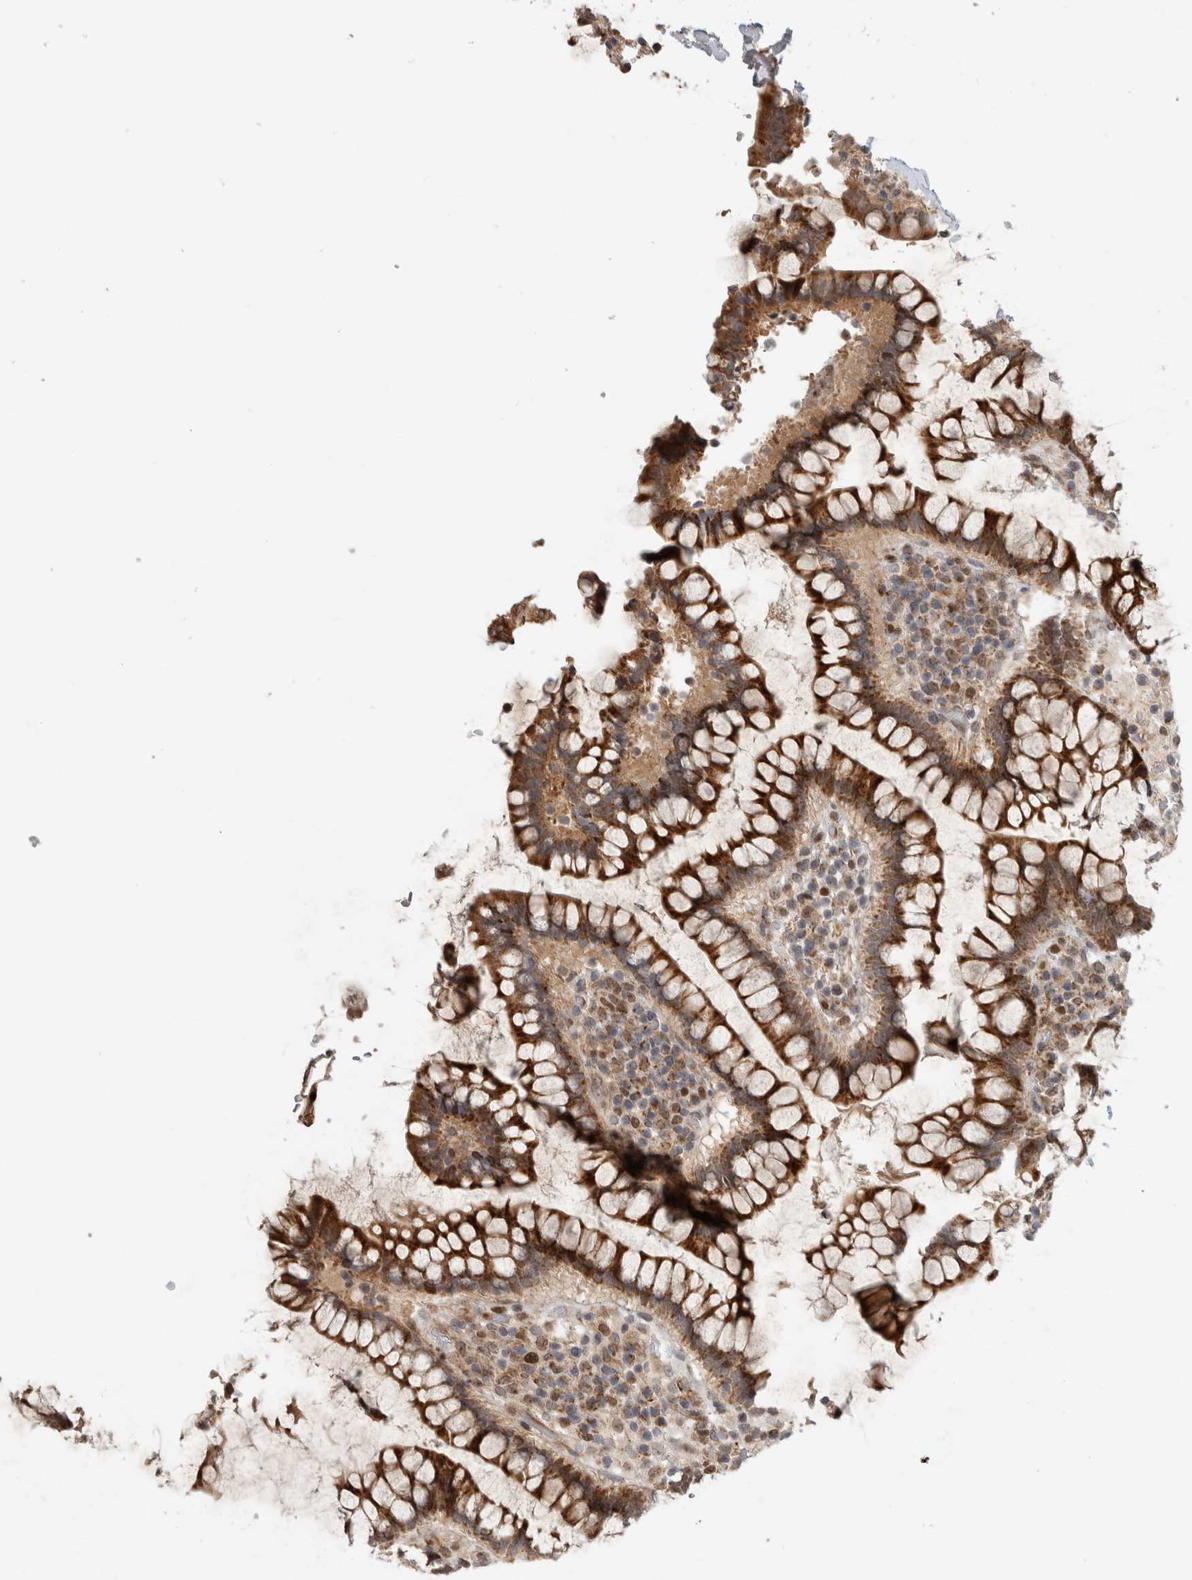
{"staining": {"intensity": "moderate", "quantity": ">75%", "location": "cytoplasmic/membranous"}, "tissue": "colon", "cell_type": "Endothelial cells", "image_type": "normal", "snomed": [{"axis": "morphology", "description": "Normal tissue, NOS"}, {"axis": "topography", "description": "Colon"}], "caption": "The photomicrograph exhibits staining of unremarkable colon, revealing moderate cytoplasmic/membranous protein expression (brown color) within endothelial cells. (Brightfield microscopy of DAB IHC at high magnification).", "gene": "INSRR", "patient": {"sex": "female", "age": 79}}